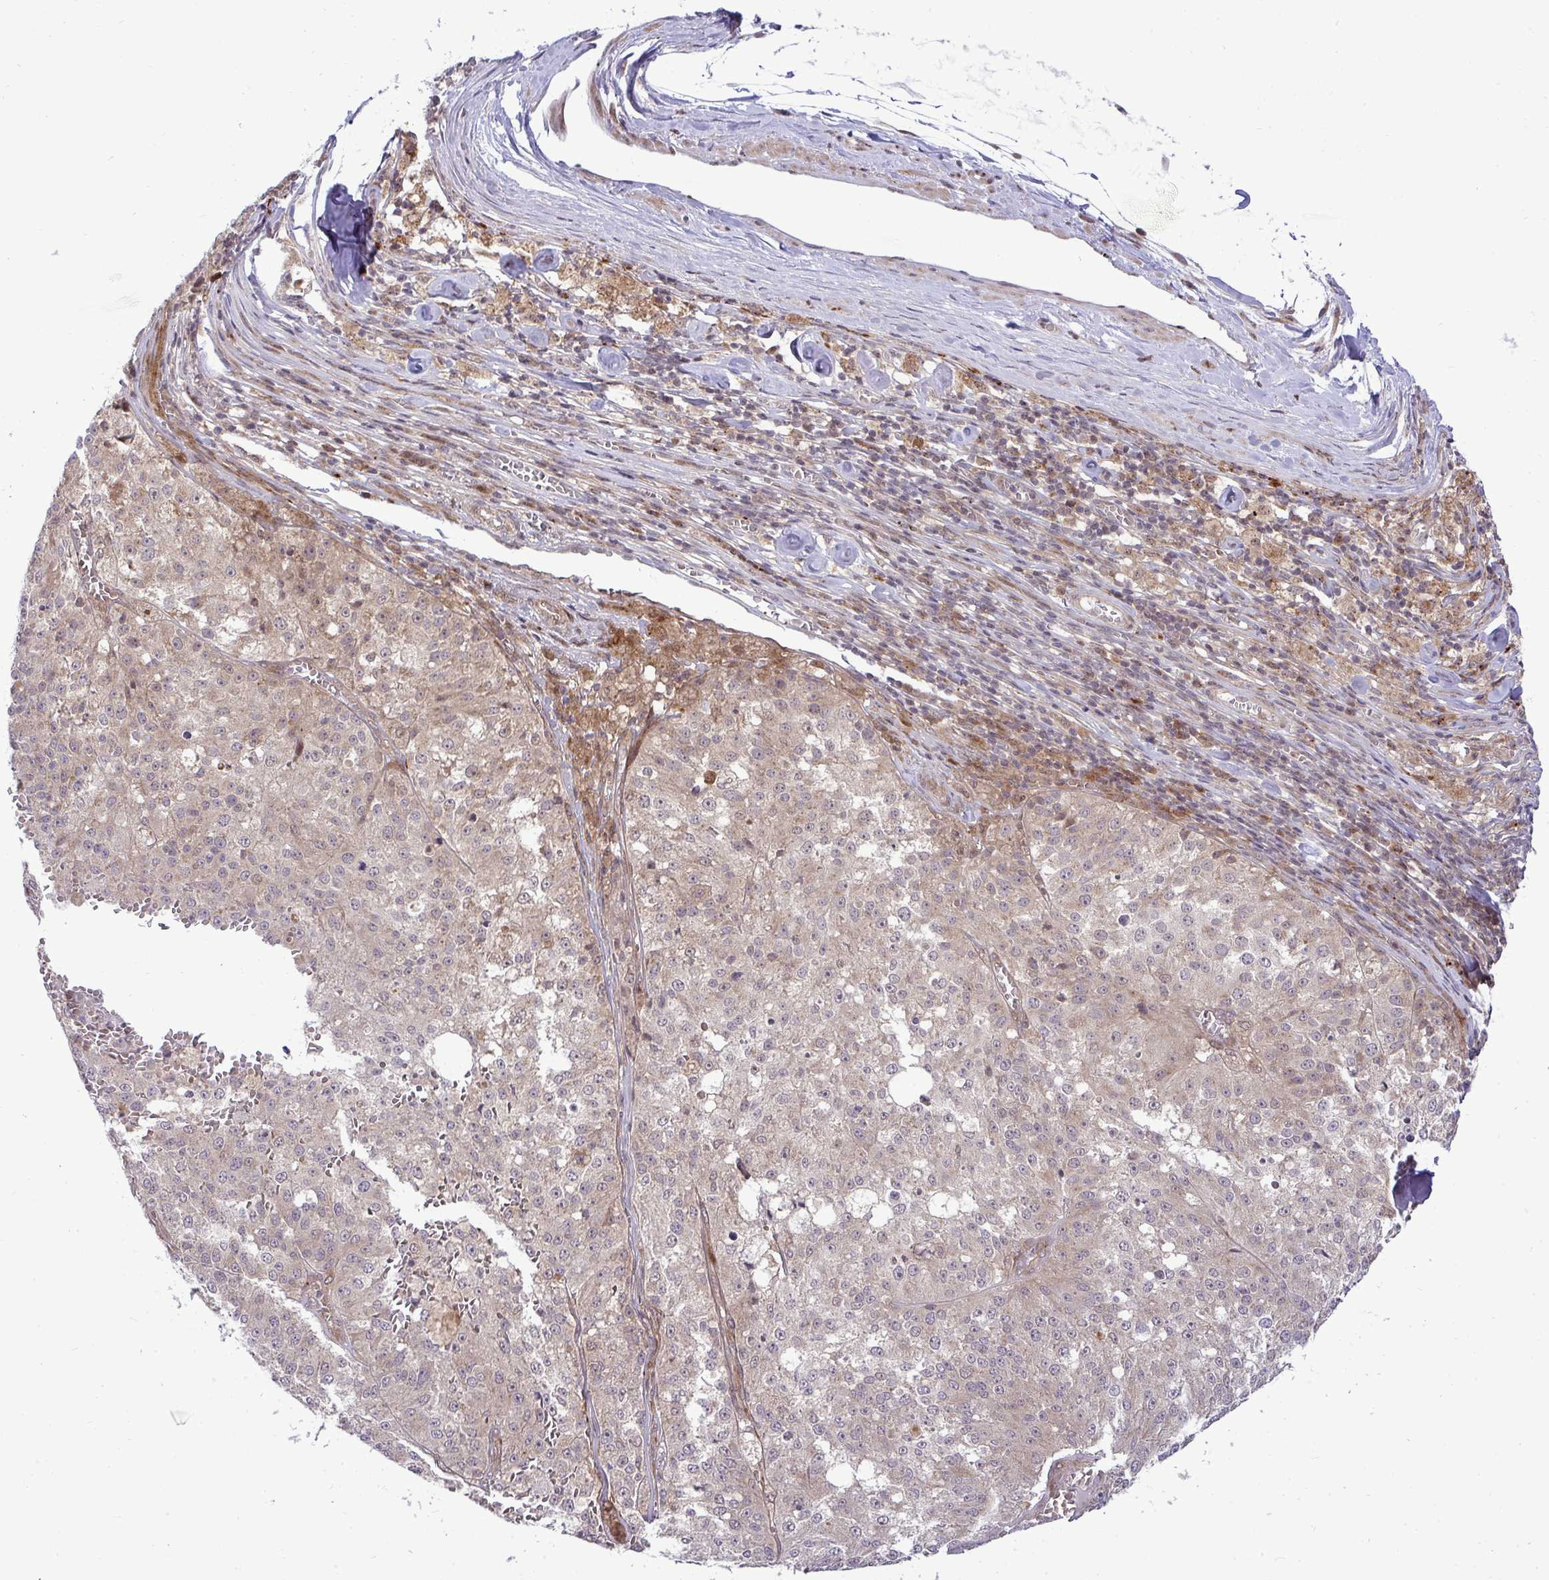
{"staining": {"intensity": "weak", "quantity": "<25%", "location": "cytoplasmic/membranous"}, "tissue": "melanoma", "cell_type": "Tumor cells", "image_type": "cancer", "snomed": [{"axis": "morphology", "description": "Malignant melanoma, Metastatic site"}, {"axis": "topography", "description": "Lymph node"}], "caption": "This is an immunohistochemistry image of malignant melanoma (metastatic site). There is no staining in tumor cells.", "gene": "TRIM44", "patient": {"sex": "female", "age": 64}}